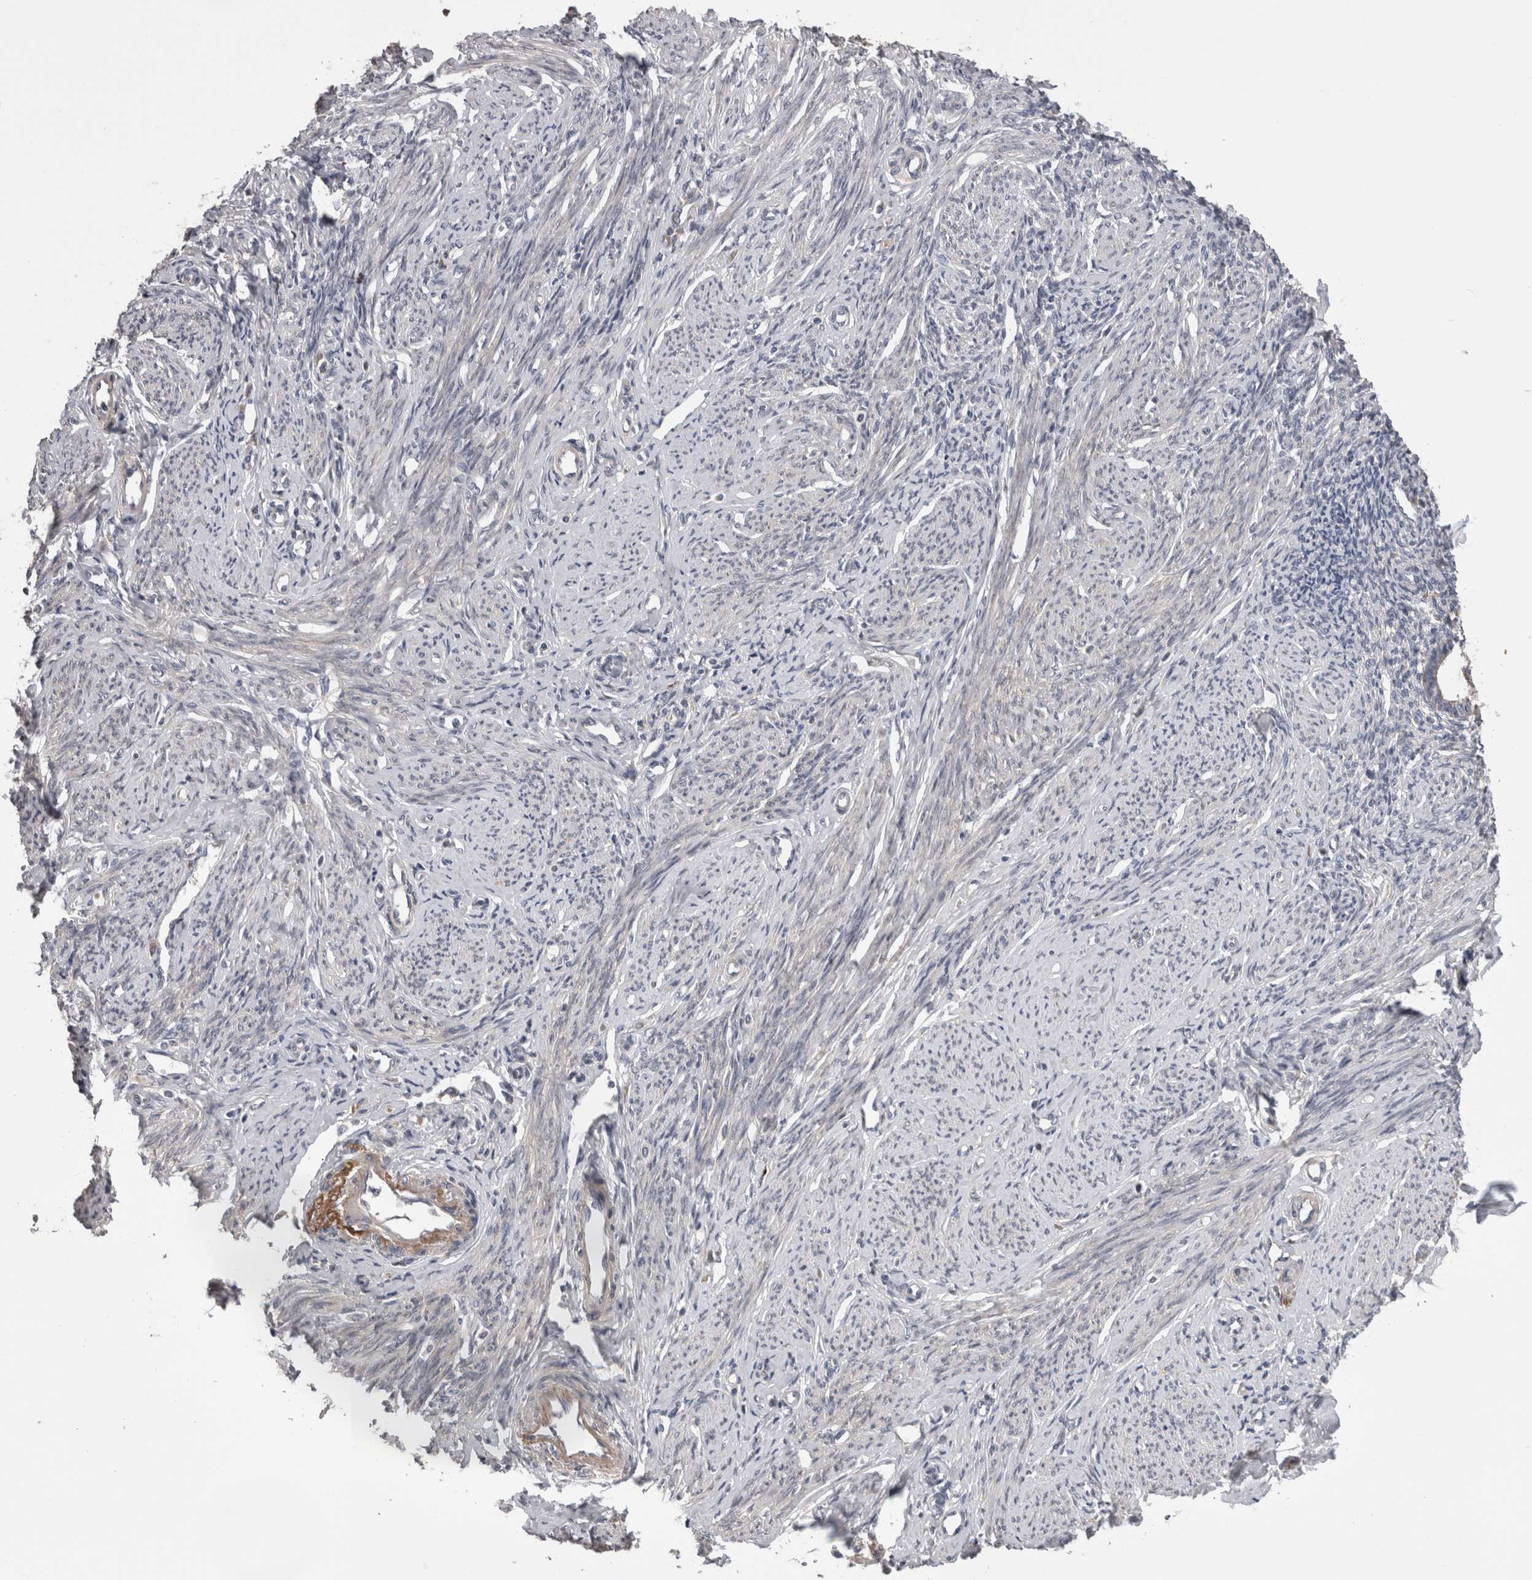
{"staining": {"intensity": "negative", "quantity": "none", "location": "none"}, "tissue": "endometrium", "cell_type": "Cells in endometrial stroma", "image_type": "normal", "snomed": [{"axis": "morphology", "description": "Normal tissue, NOS"}, {"axis": "topography", "description": "Endometrium"}], "caption": "Immunohistochemistry (IHC) of normal human endometrium exhibits no staining in cells in endometrial stroma.", "gene": "STC1", "patient": {"sex": "female", "age": 56}}